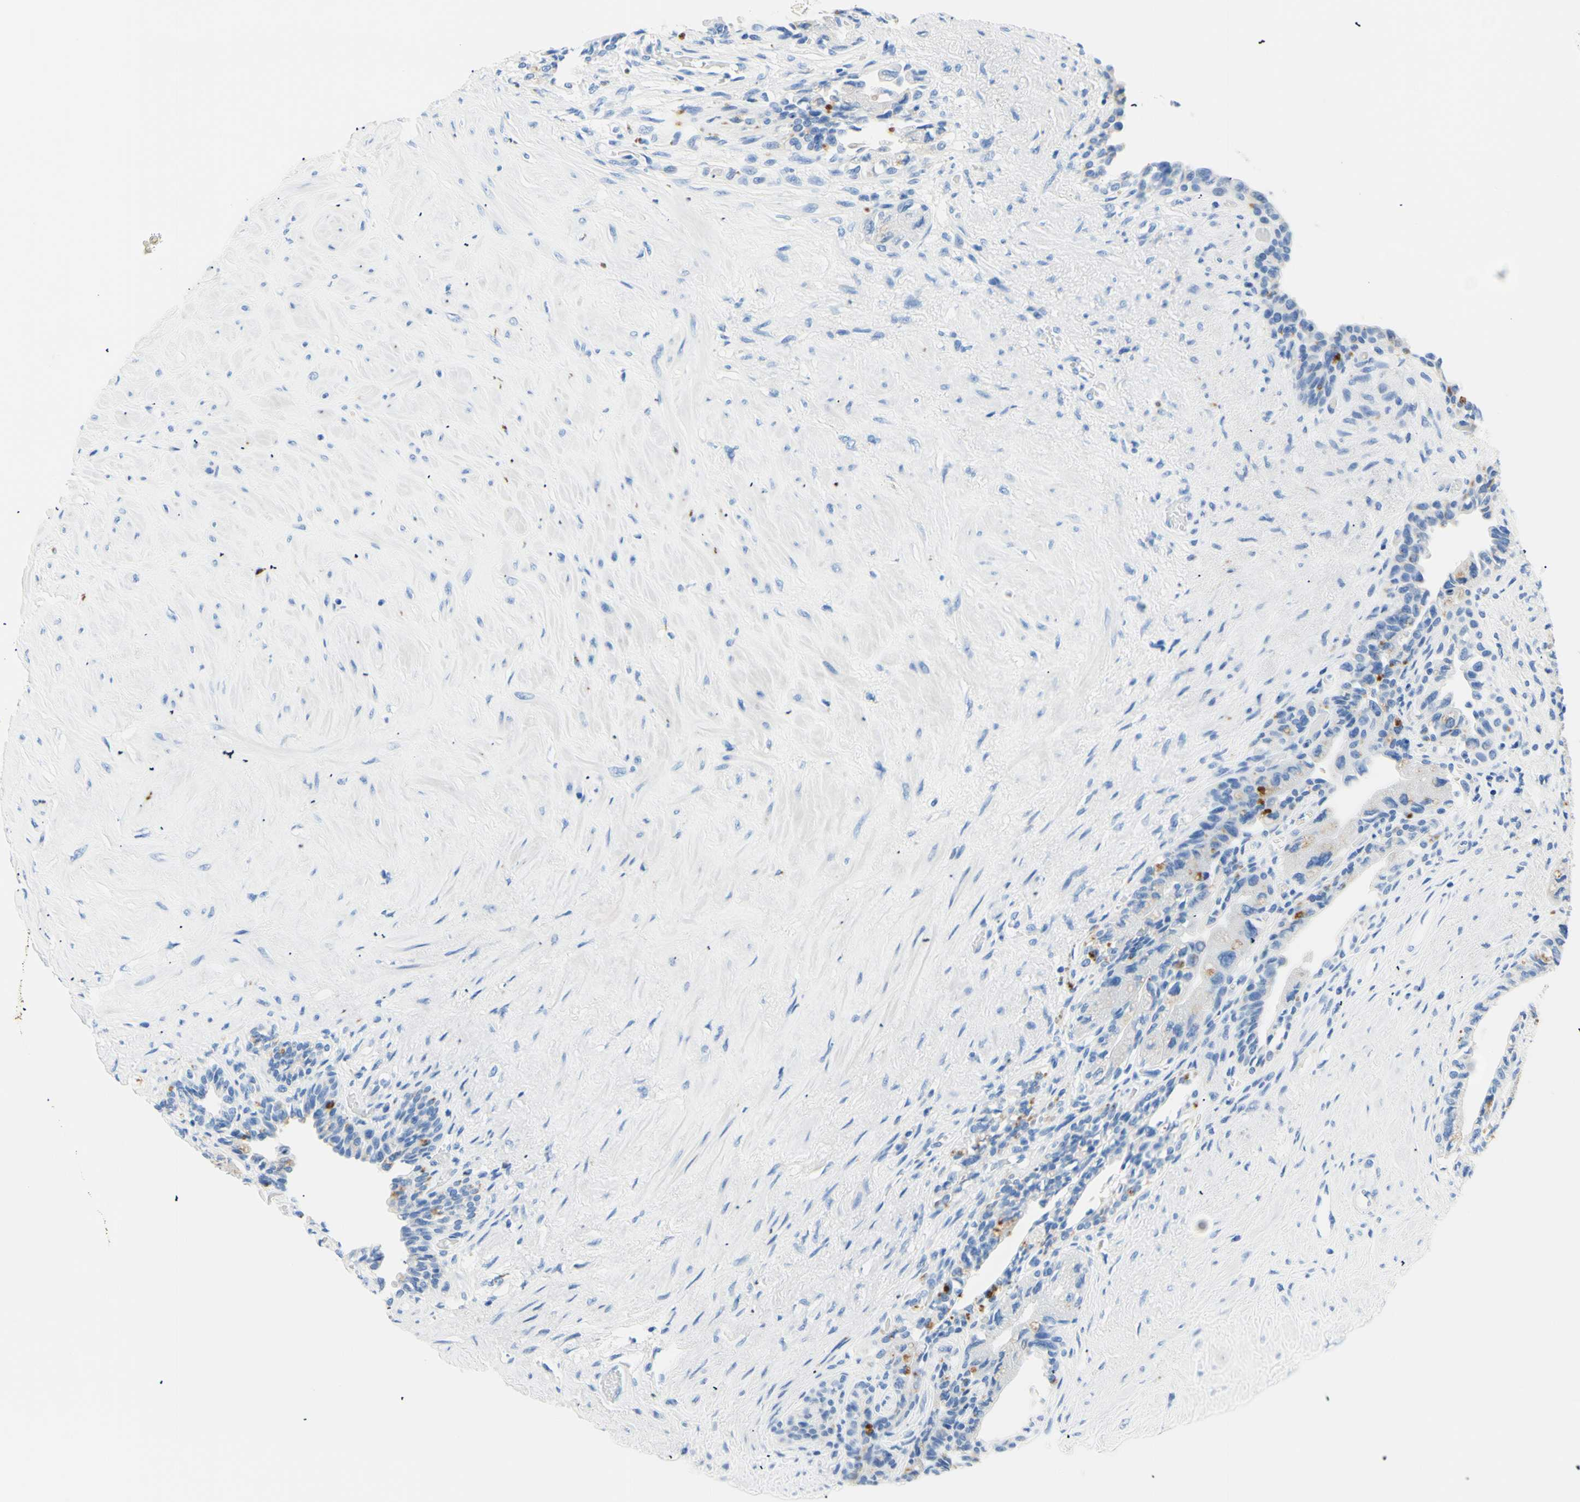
{"staining": {"intensity": "negative", "quantity": "none", "location": "none"}, "tissue": "seminal vesicle", "cell_type": "Glandular cells", "image_type": "normal", "snomed": [{"axis": "morphology", "description": "Normal tissue, NOS"}, {"axis": "topography", "description": "Seminal veicle"}], "caption": "Immunohistochemistry micrograph of normal human seminal vesicle stained for a protein (brown), which displays no positivity in glandular cells. (Stains: DAB IHC with hematoxylin counter stain, Microscopy: brightfield microscopy at high magnification).", "gene": "MYH2", "patient": {"sex": "male", "age": 63}}